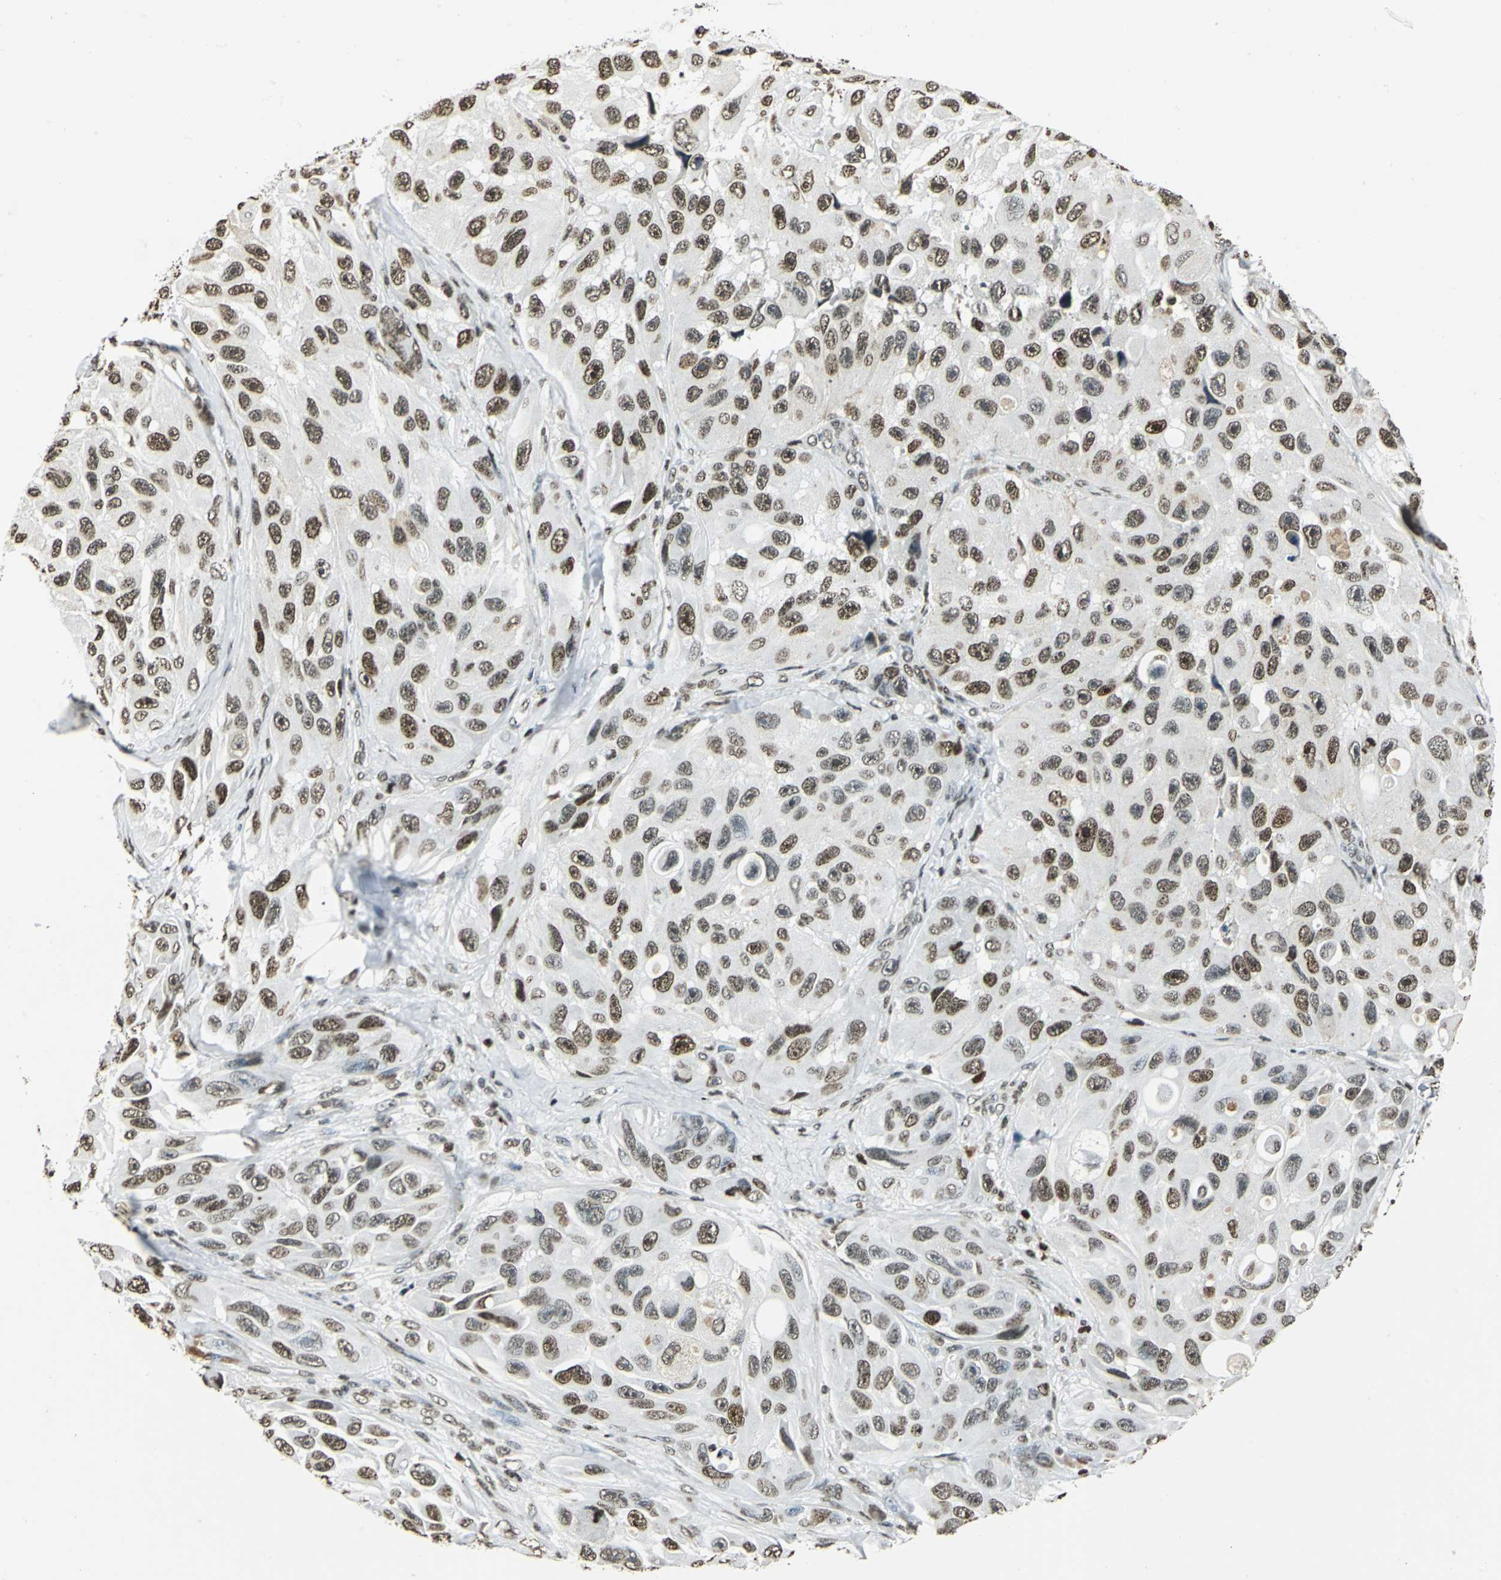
{"staining": {"intensity": "strong", "quantity": ">75%", "location": "nuclear"}, "tissue": "melanoma", "cell_type": "Tumor cells", "image_type": "cancer", "snomed": [{"axis": "morphology", "description": "Malignant melanoma, NOS"}, {"axis": "topography", "description": "Skin"}], "caption": "Strong nuclear expression is appreciated in approximately >75% of tumor cells in malignant melanoma.", "gene": "MCM4", "patient": {"sex": "female", "age": 73}}